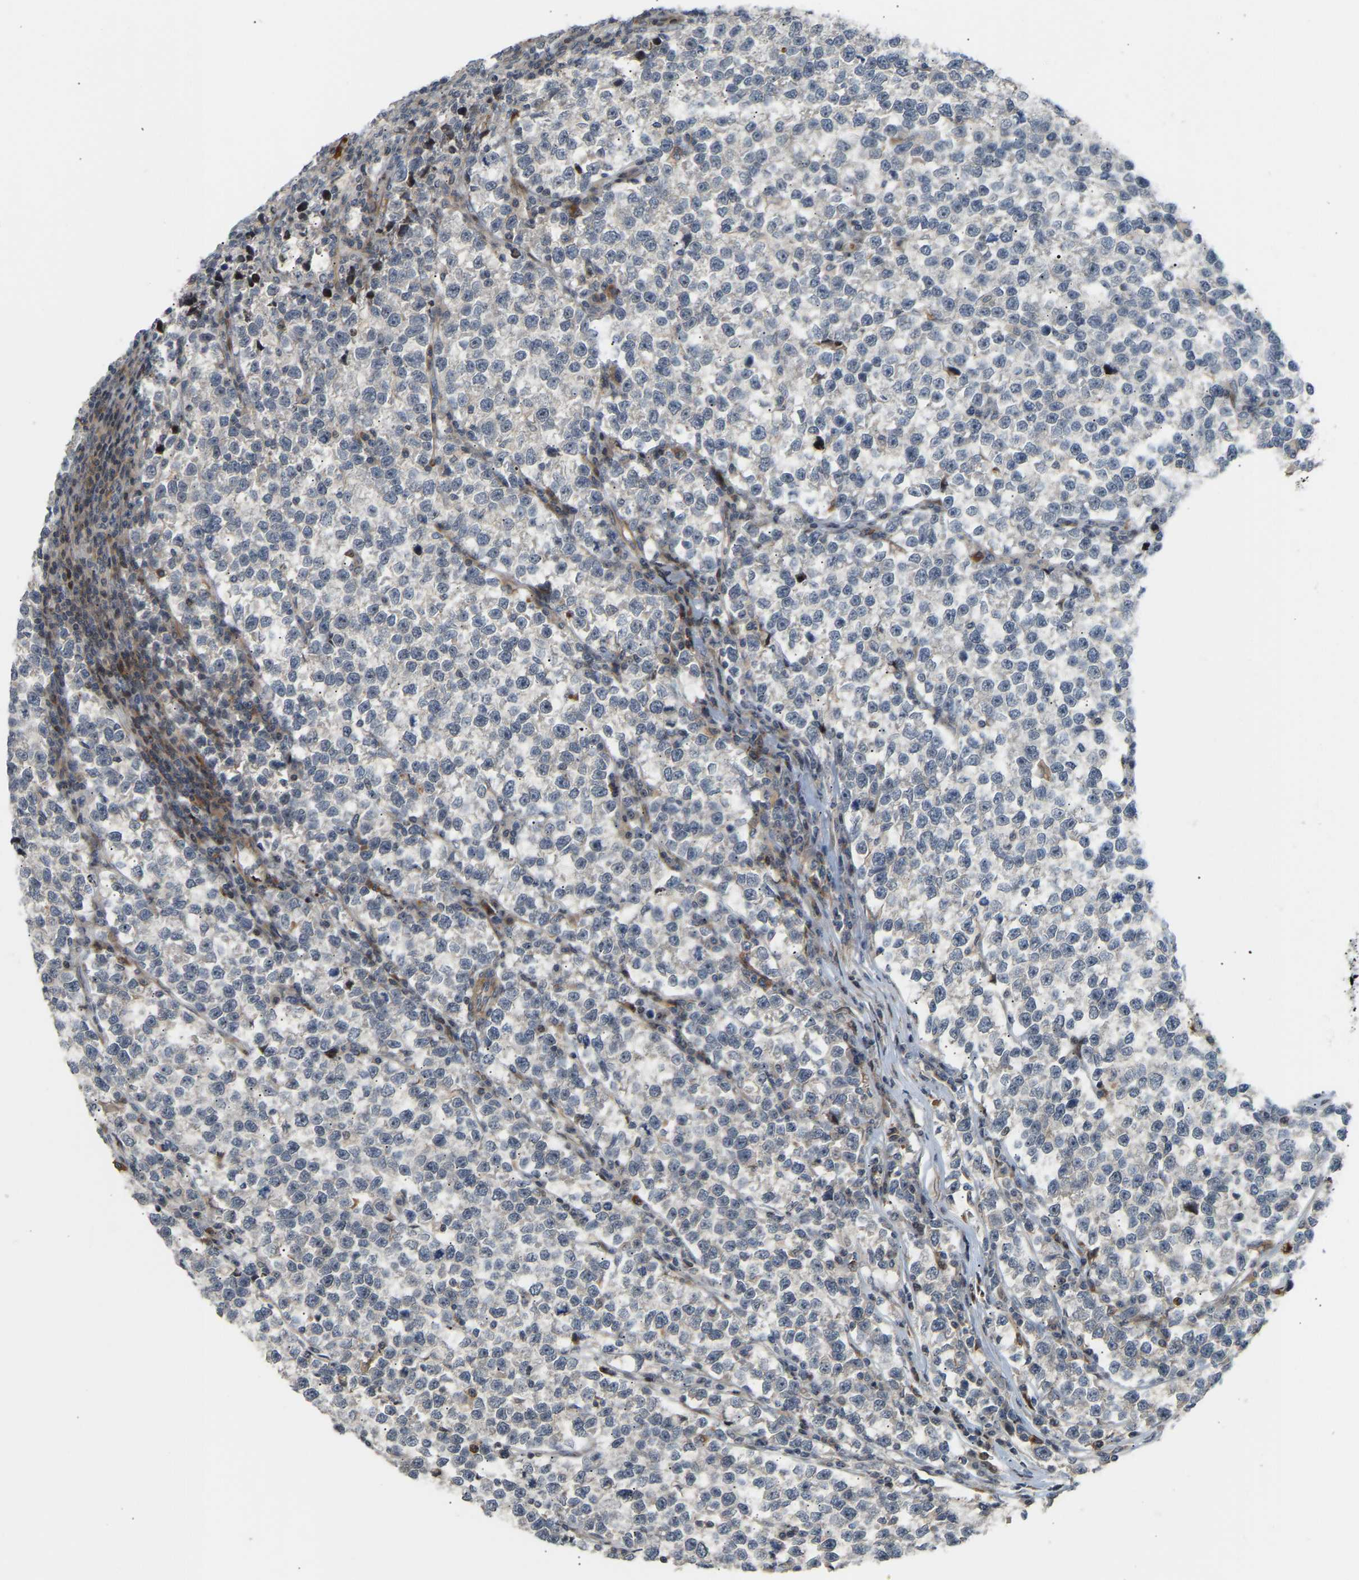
{"staining": {"intensity": "negative", "quantity": "none", "location": "none"}, "tissue": "testis cancer", "cell_type": "Tumor cells", "image_type": "cancer", "snomed": [{"axis": "morphology", "description": "Normal tissue, NOS"}, {"axis": "morphology", "description": "Seminoma, NOS"}, {"axis": "topography", "description": "Testis"}], "caption": "High magnification brightfield microscopy of seminoma (testis) stained with DAB (3,3'-diaminobenzidine) (brown) and counterstained with hematoxylin (blue): tumor cells show no significant expression.", "gene": "POGLUT2", "patient": {"sex": "male", "age": 43}}